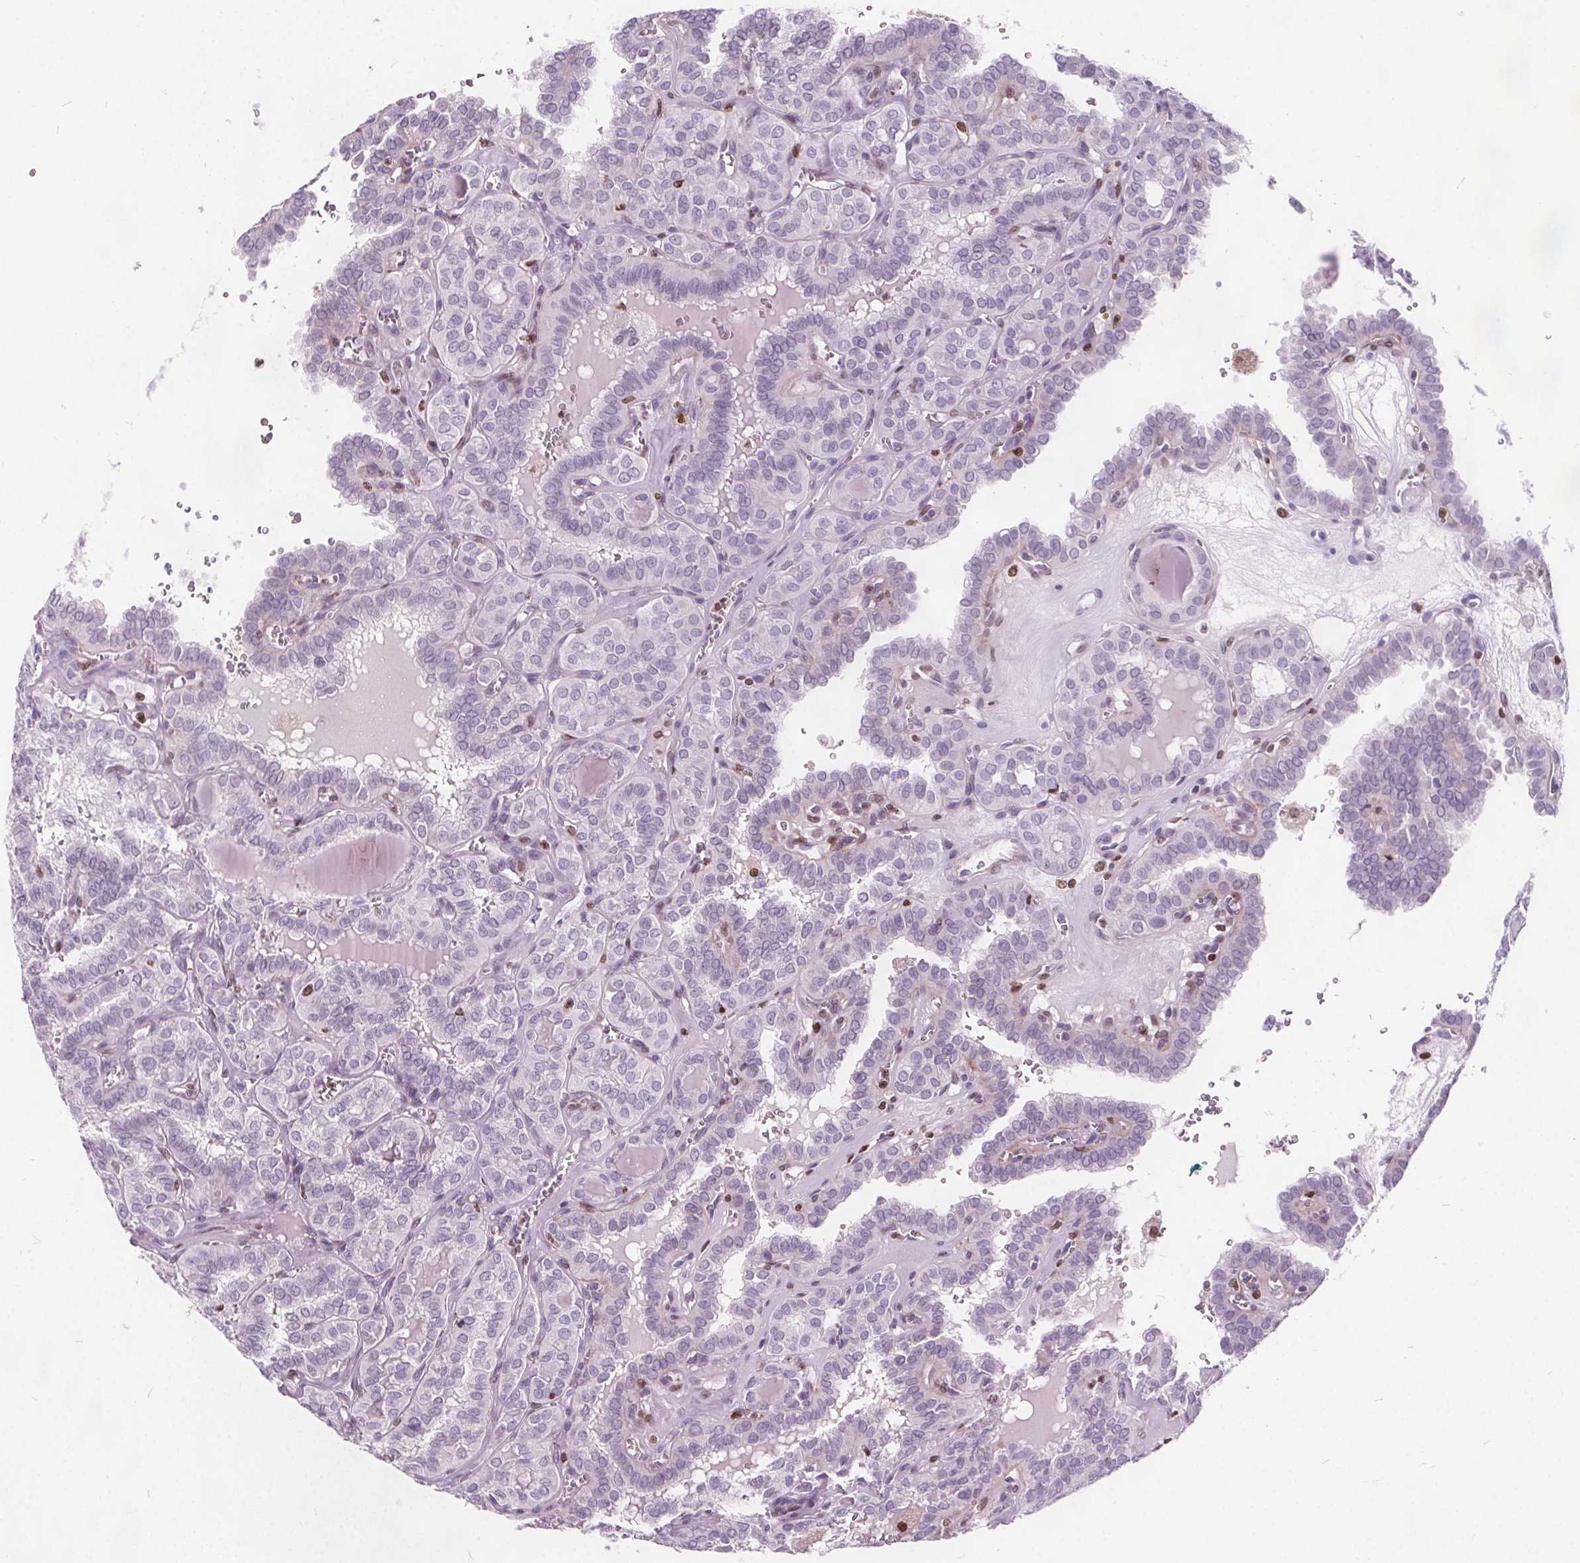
{"staining": {"intensity": "negative", "quantity": "none", "location": "none"}, "tissue": "thyroid cancer", "cell_type": "Tumor cells", "image_type": "cancer", "snomed": [{"axis": "morphology", "description": "Papillary adenocarcinoma, NOS"}, {"axis": "topography", "description": "Thyroid gland"}], "caption": "DAB immunohistochemical staining of thyroid cancer displays no significant expression in tumor cells.", "gene": "ISLR2", "patient": {"sex": "female", "age": 41}}